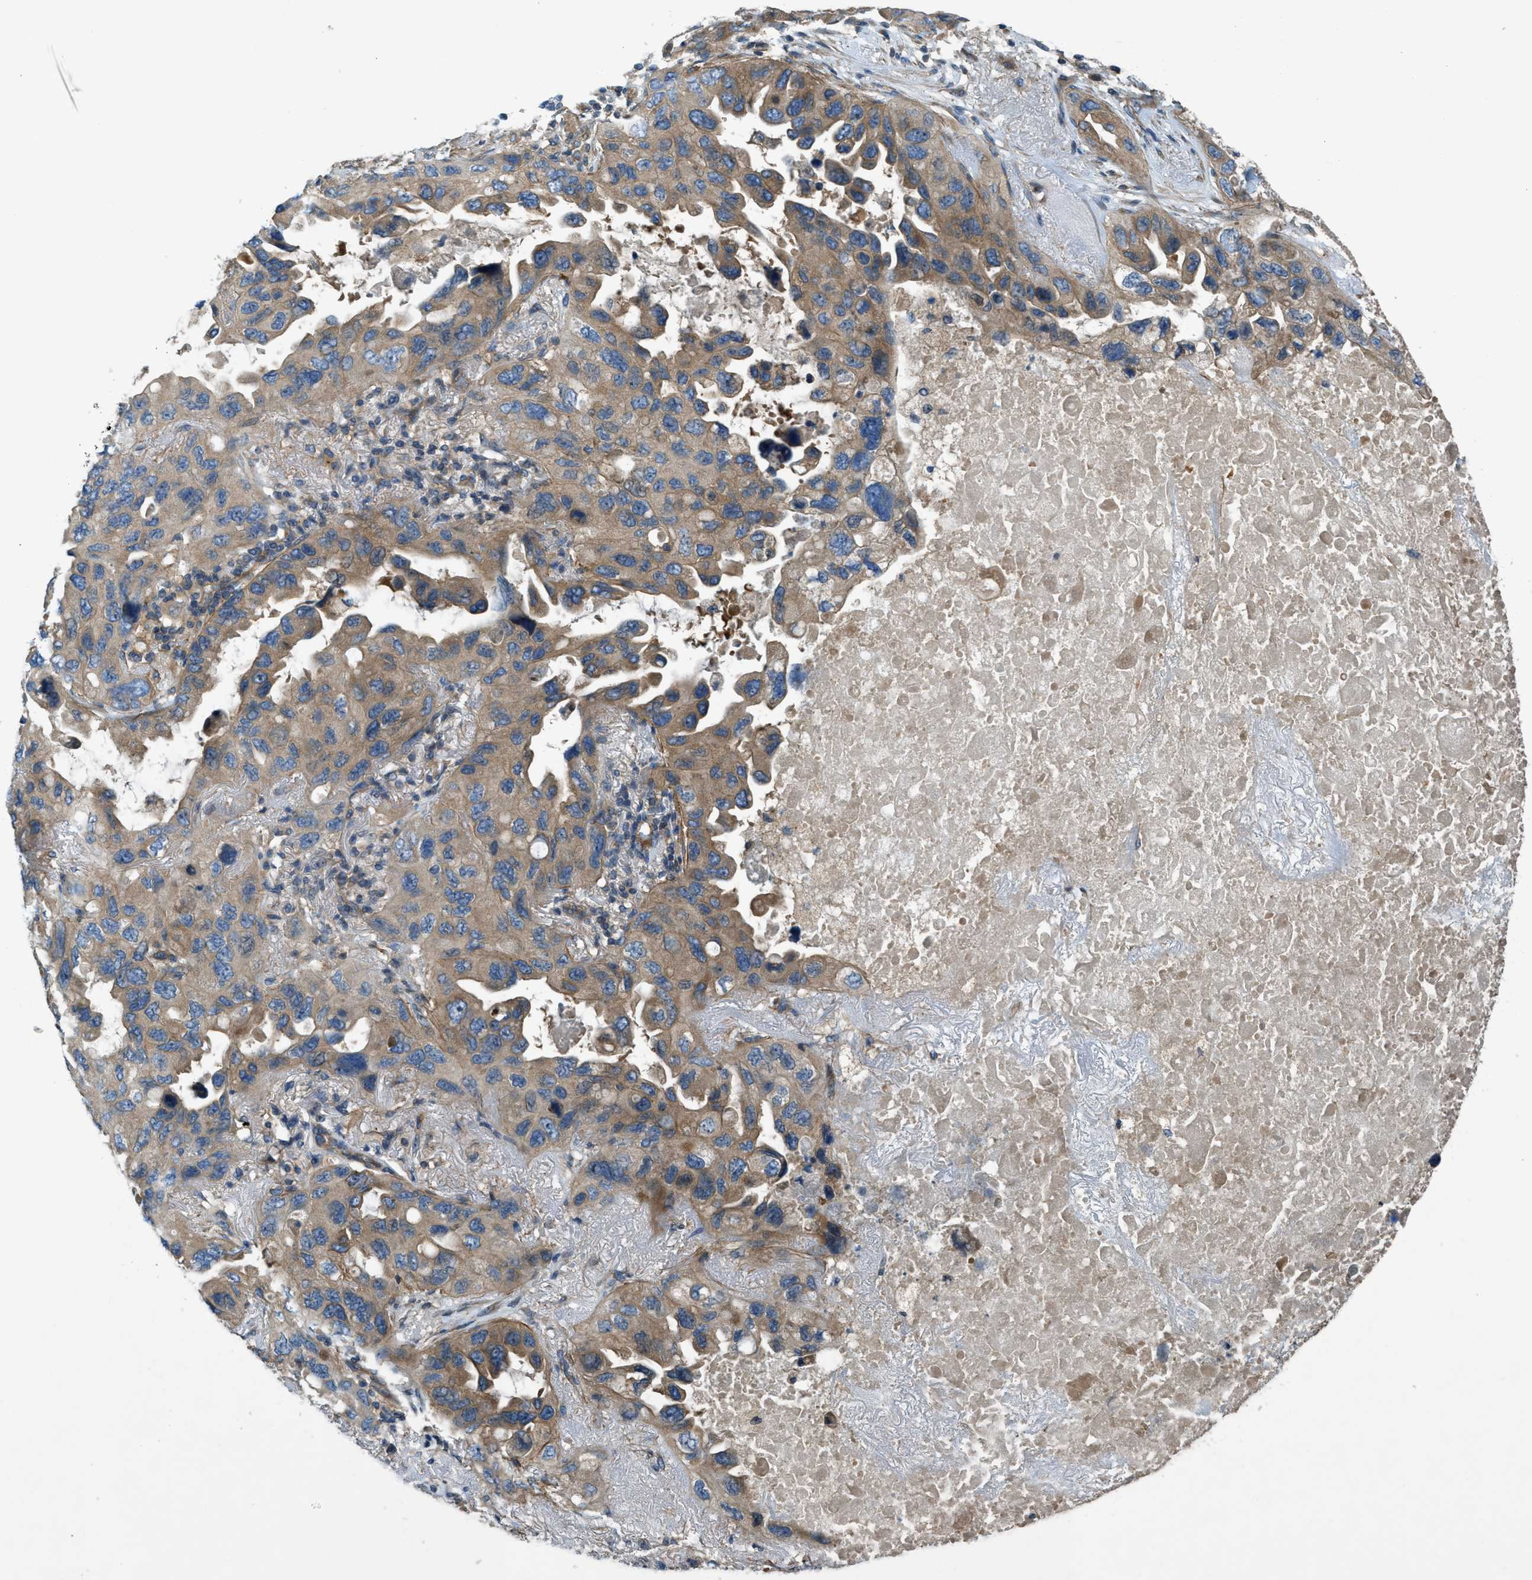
{"staining": {"intensity": "moderate", "quantity": ">75%", "location": "cytoplasmic/membranous"}, "tissue": "lung cancer", "cell_type": "Tumor cells", "image_type": "cancer", "snomed": [{"axis": "morphology", "description": "Squamous cell carcinoma, NOS"}, {"axis": "topography", "description": "Lung"}], "caption": "A micrograph of lung cancer (squamous cell carcinoma) stained for a protein demonstrates moderate cytoplasmic/membranous brown staining in tumor cells. (Stains: DAB (3,3'-diaminobenzidine) in brown, nuclei in blue, Microscopy: brightfield microscopy at high magnification).", "gene": "VEZT", "patient": {"sex": "female", "age": 73}}